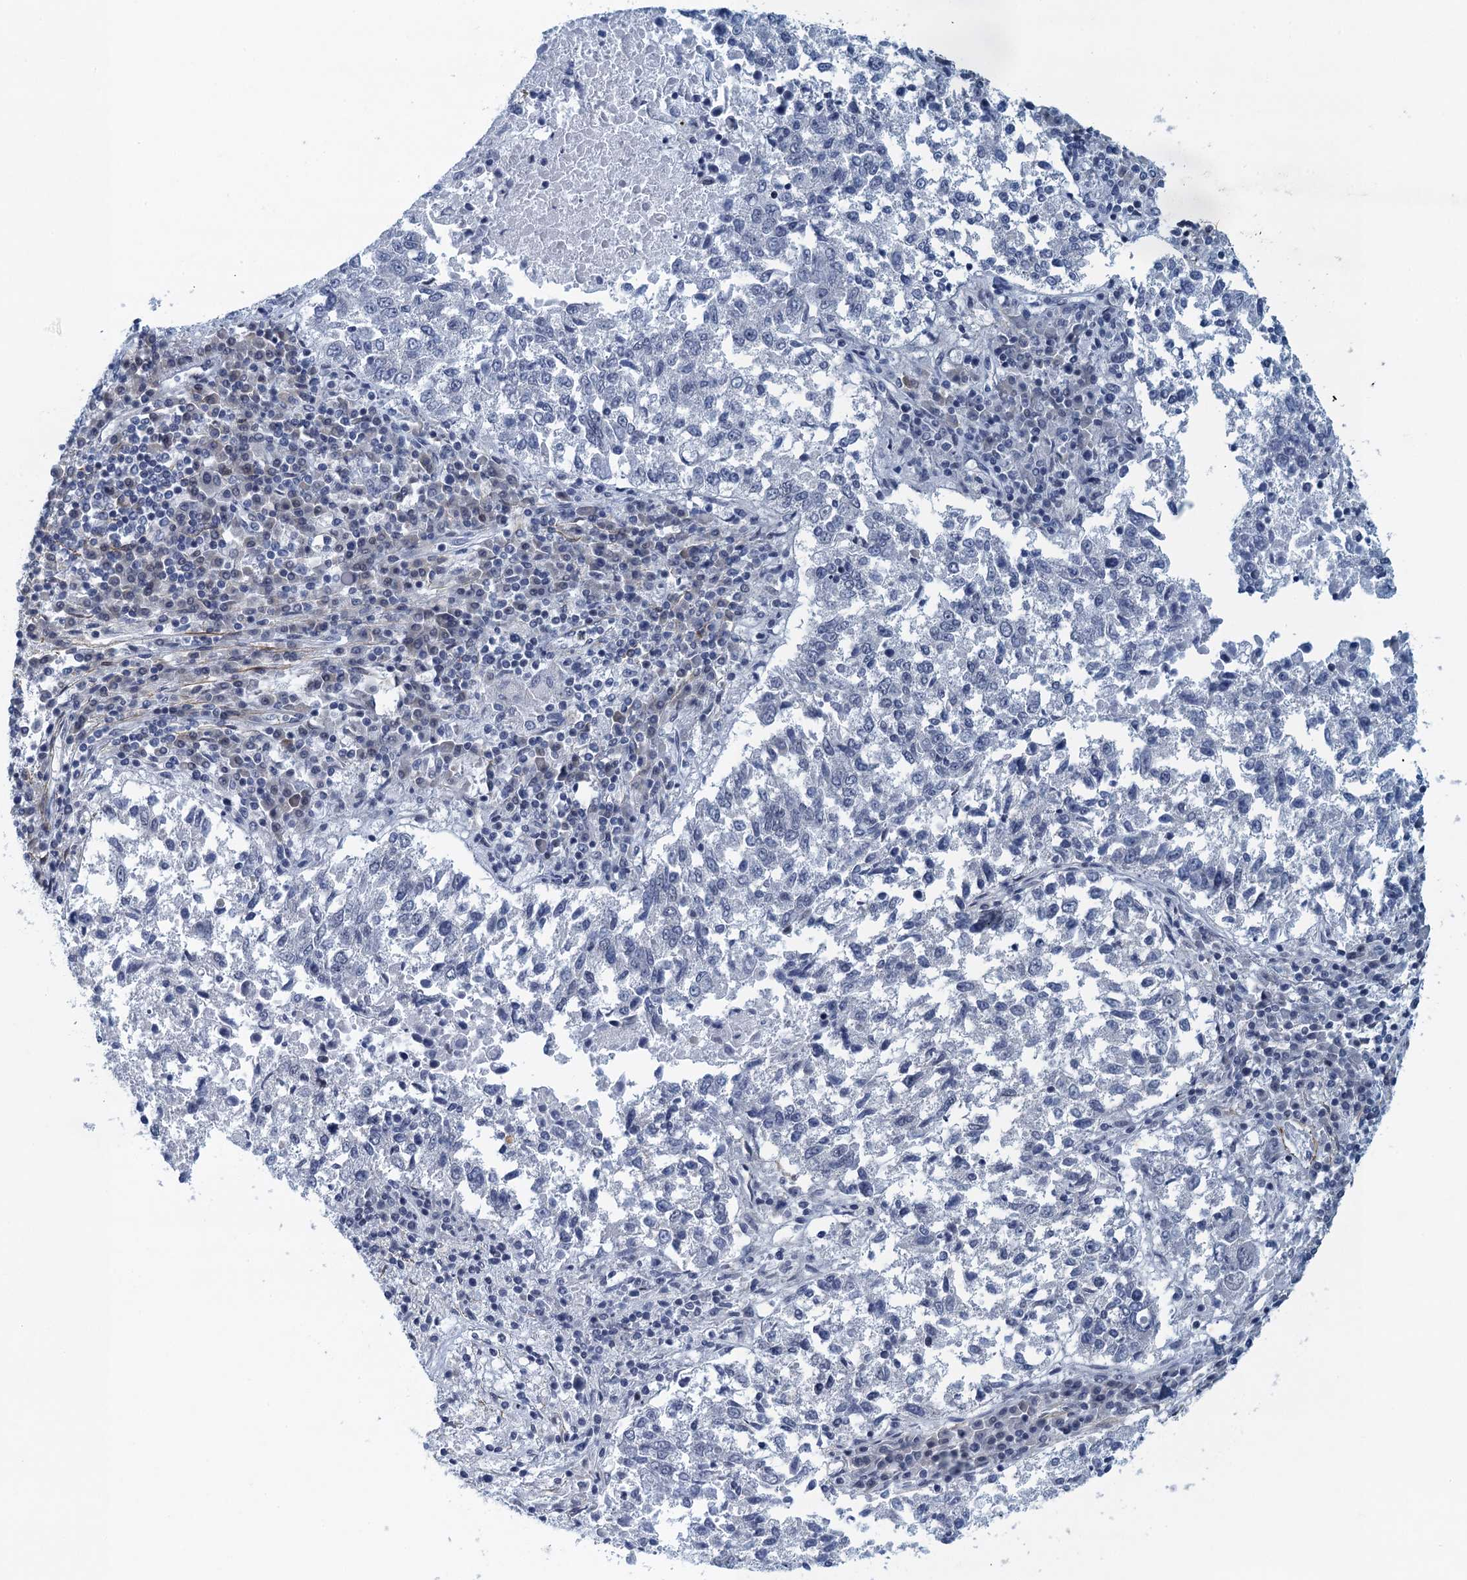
{"staining": {"intensity": "negative", "quantity": "none", "location": "none"}, "tissue": "lung cancer", "cell_type": "Tumor cells", "image_type": "cancer", "snomed": [{"axis": "morphology", "description": "Squamous cell carcinoma, NOS"}, {"axis": "topography", "description": "Lung"}], "caption": "Tumor cells are negative for brown protein staining in lung squamous cell carcinoma.", "gene": "ALG2", "patient": {"sex": "male", "age": 73}}